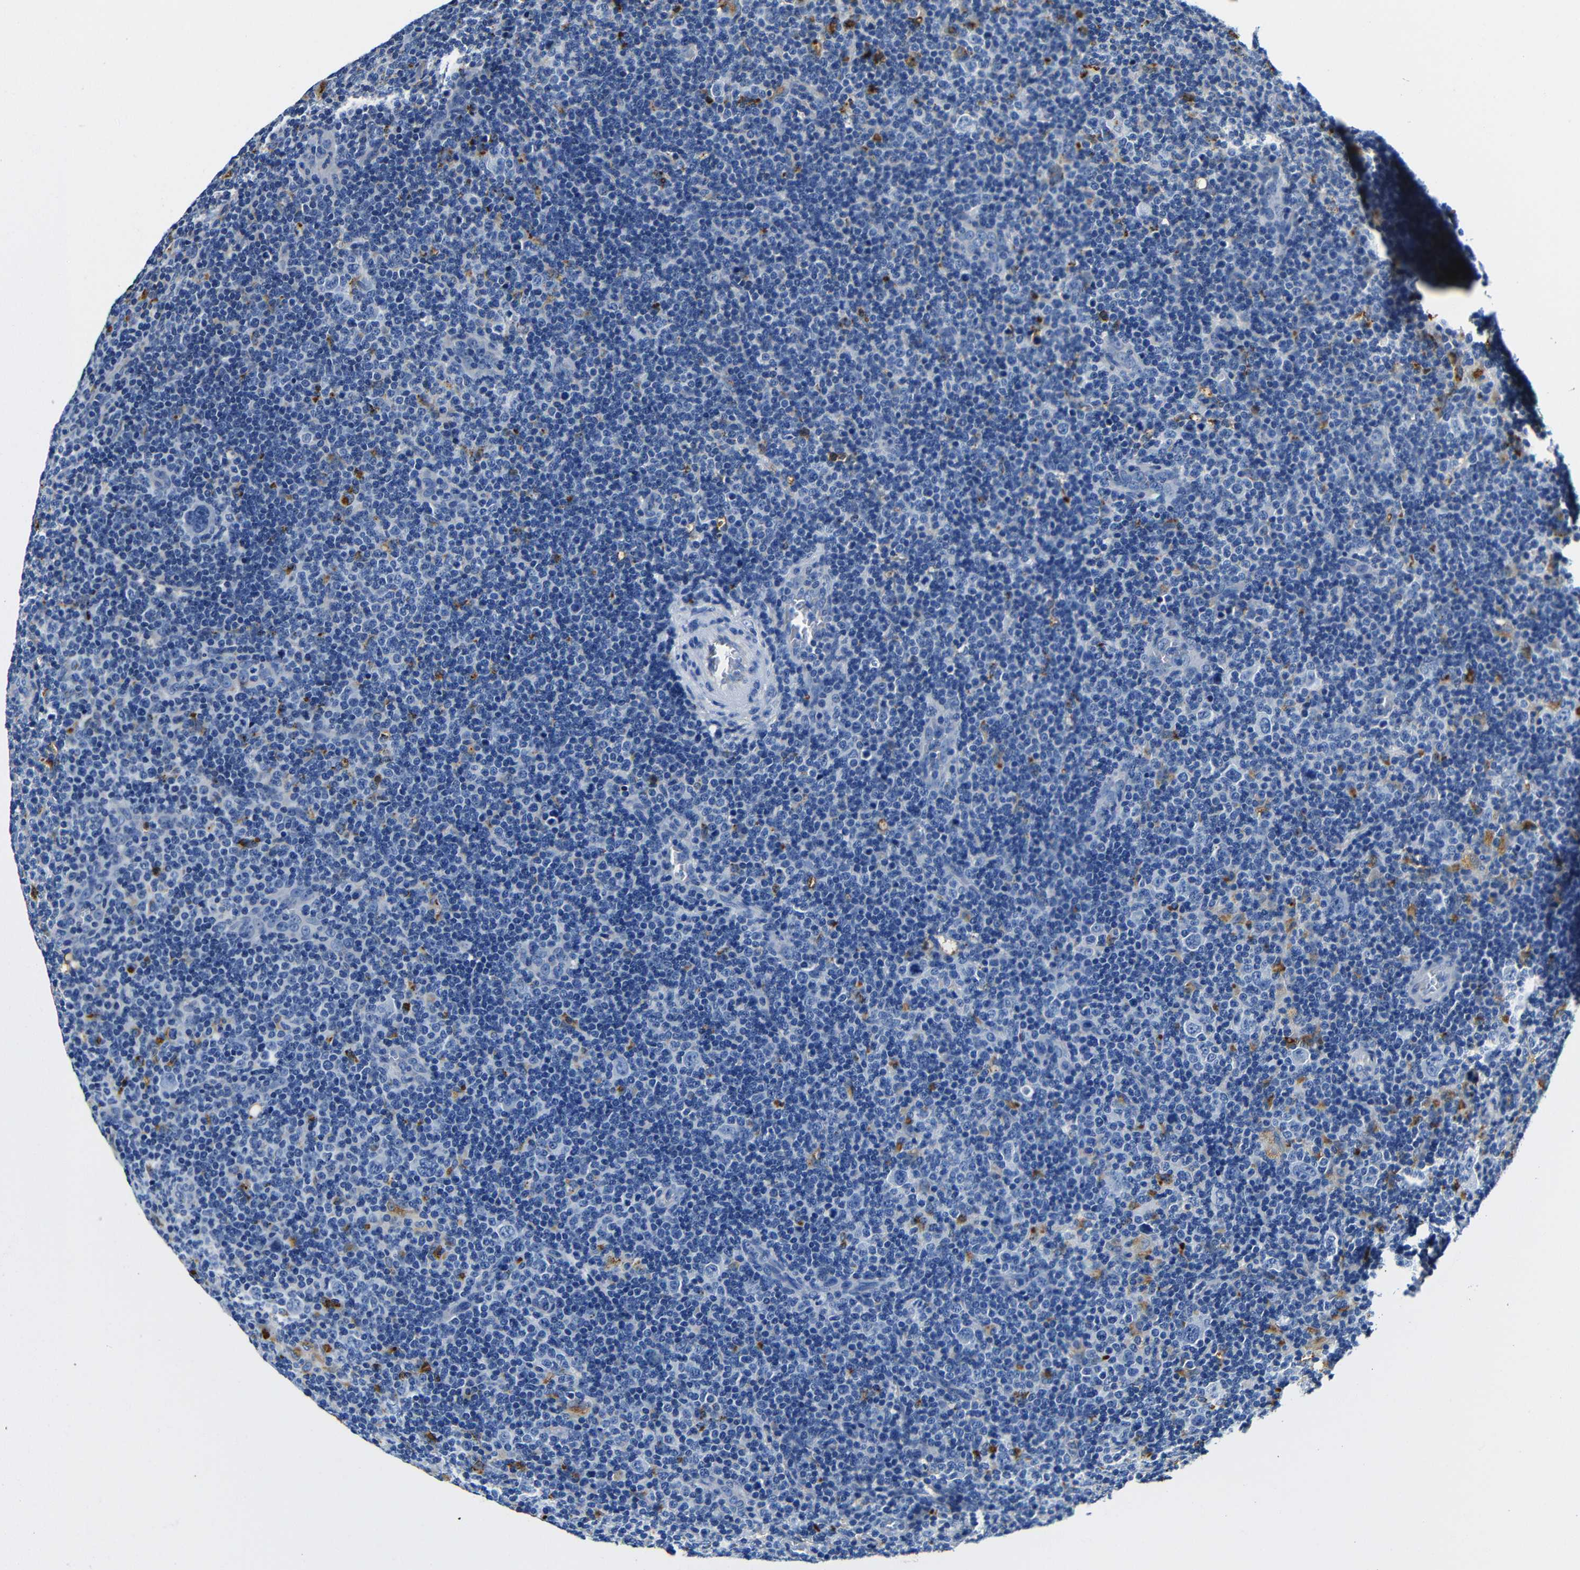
{"staining": {"intensity": "negative", "quantity": "none", "location": "none"}, "tissue": "lymphoma", "cell_type": "Tumor cells", "image_type": "cancer", "snomed": [{"axis": "morphology", "description": "Hodgkin's disease, NOS"}, {"axis": "topography", "description": "Lymph node"}], "caption": "Protein analysis of Hodgkin's disease shows no significant staining in tumor cells. The staining was performed using DAB to visualize the protein expression in brown, while the nuclei were stained in blue with hematoxylin (Magnification: 20x).", "gene": "GIMAP2", "patient": {"sex": "female", "age": 57}}